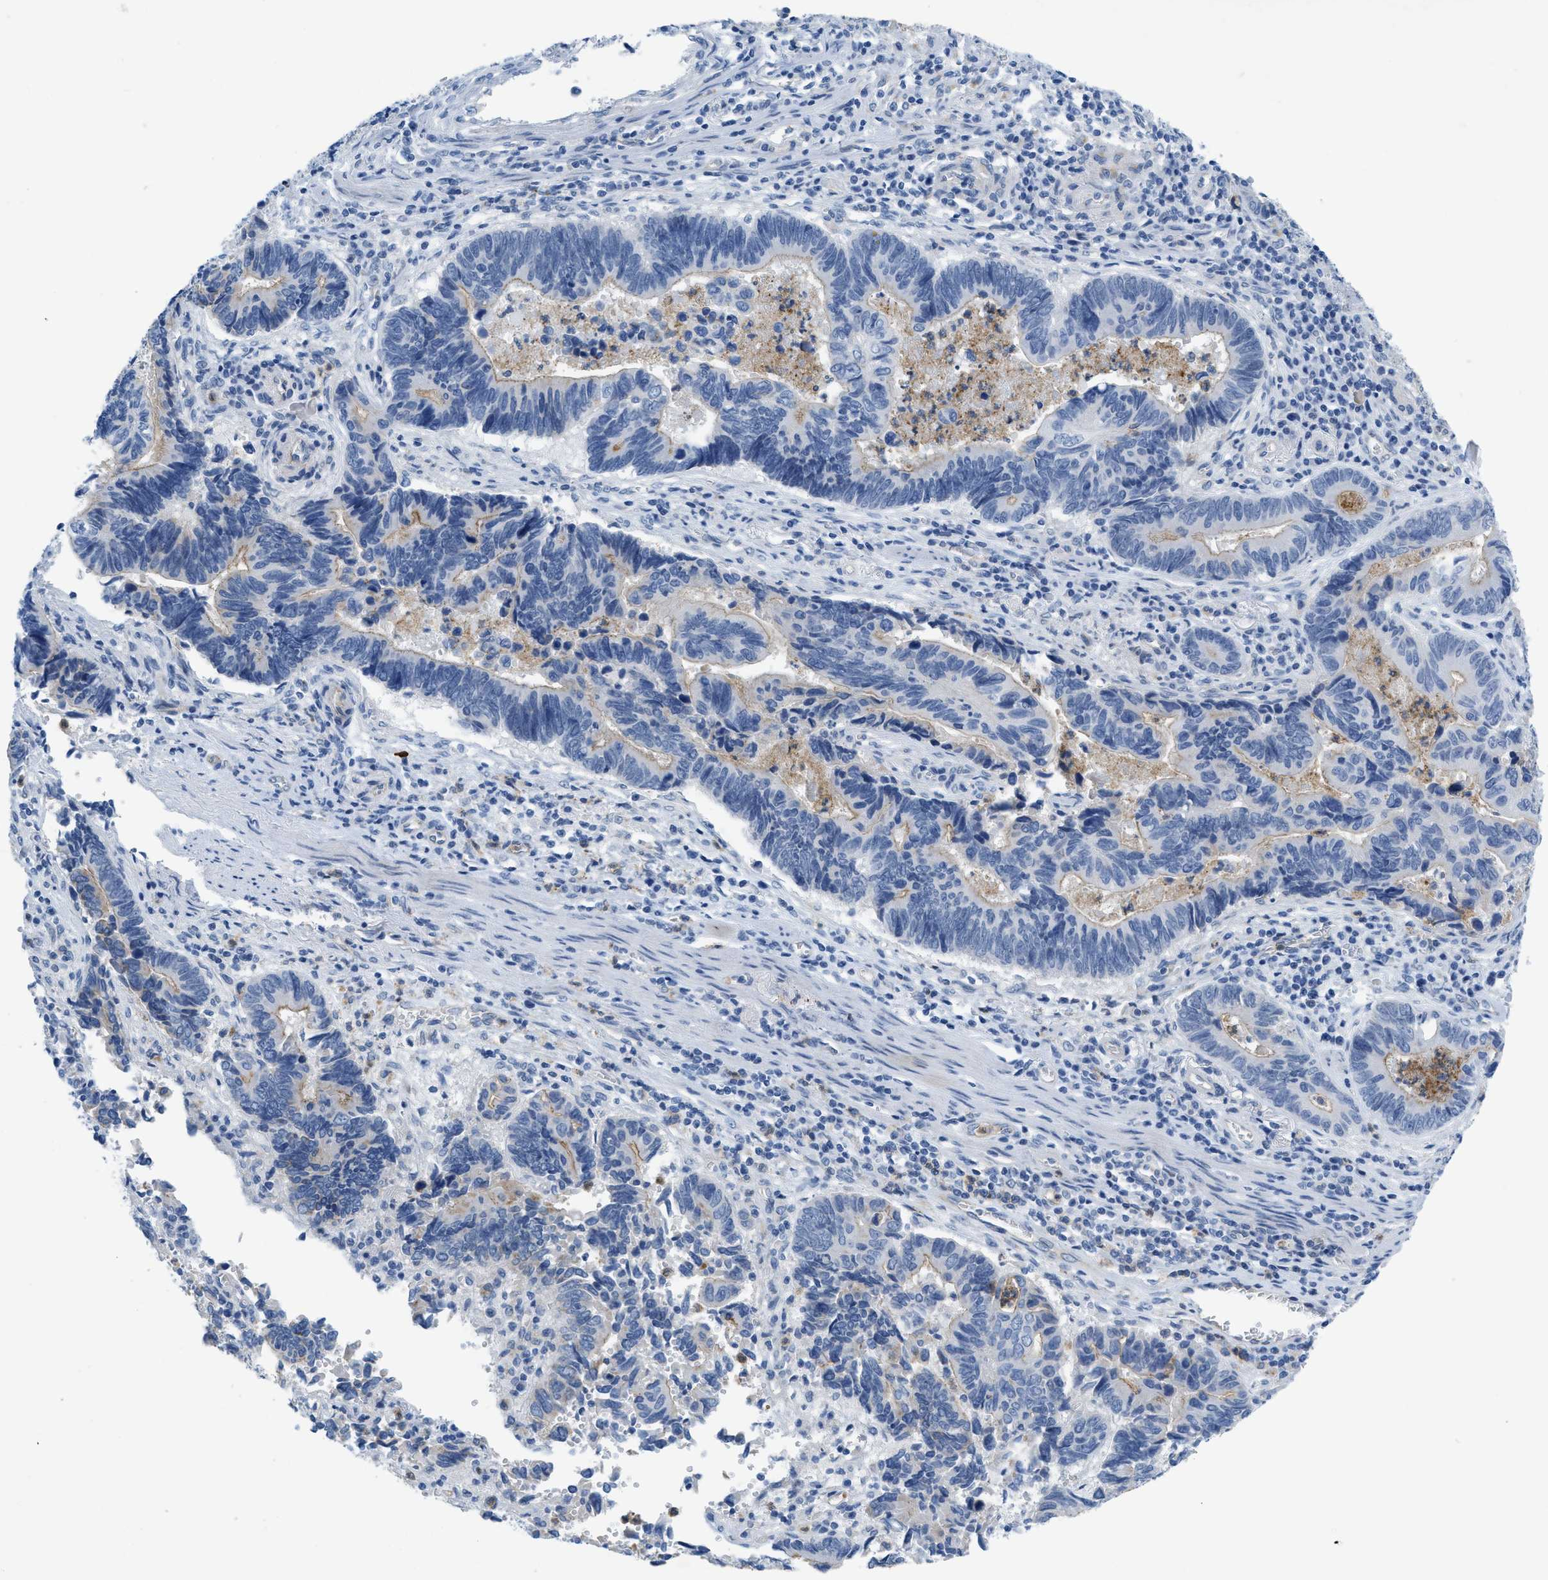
{"staining": {"intensity": "weak", "quantity": "<25%", "location": "cytoplasmic/membranous"}, "tissue": "pancreatic cancer", "cell_type": "Tumor cells", "image_type": "cancer", "snomed": [{"axis": "morphology", "description": "Adenocarcinoma, NOS"}, {"axis": "topography", "description": "Pancreas"}], "caption": "Immunohistochemical staining of pancreatic adenocarcinoma displays no significant expression in tumor cells.", "gene": "CRB3", "patient": {"sex": "female", "age": 70}}